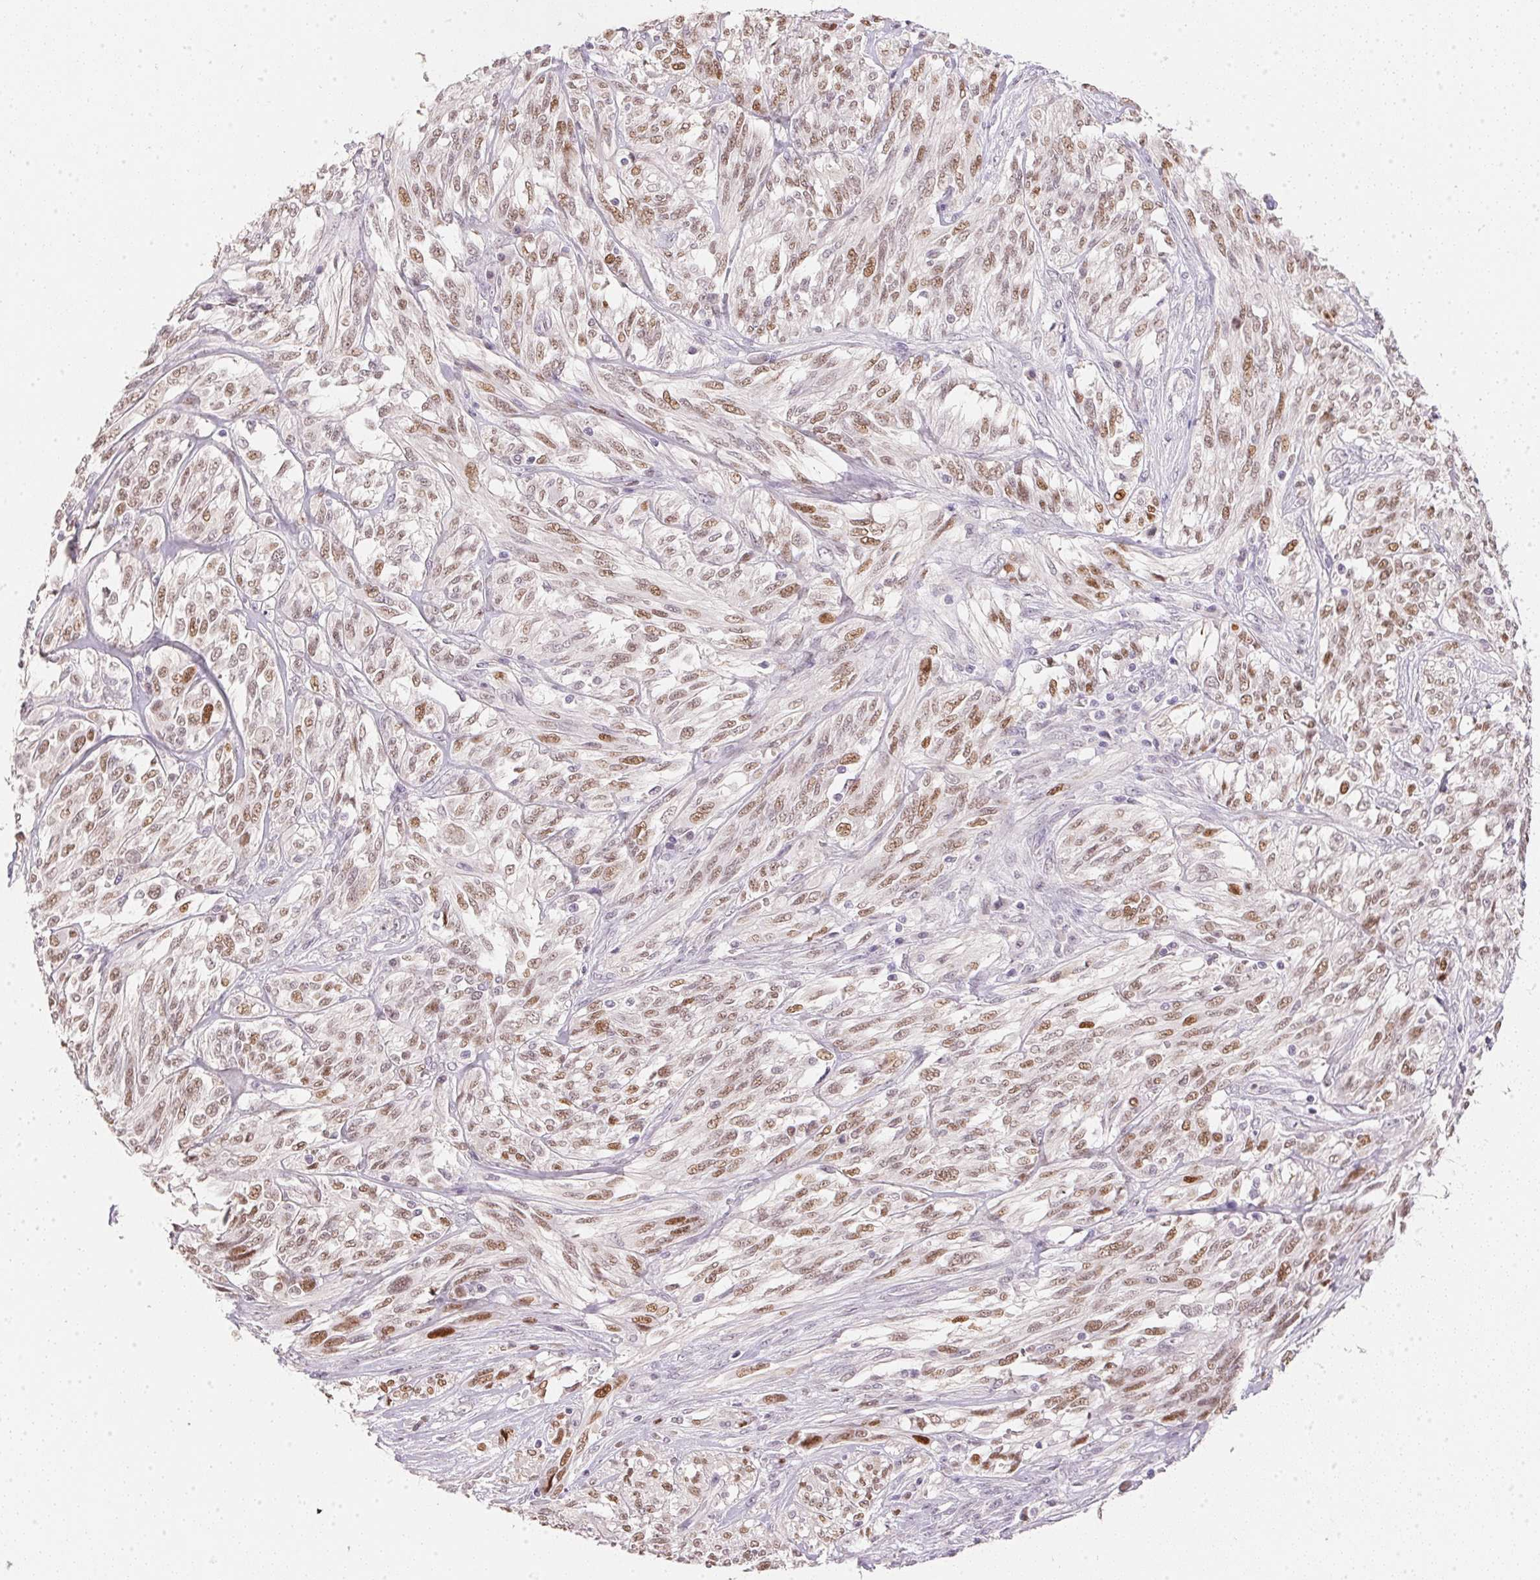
{"staining": {"intensity": "moderate", "quantity": "25%-75%", "location": "nuclear"}, "tissue": "melanoma", "cell_type": "Tumor cells", "image_type": "cancer", "snomed": [{"axis": "morphology", "description": "Malignant melanoma, NOS"}, {"axis": "topography", "description": "Skin"}], "caption": "Moderate nuclear protein positivity is seen in approximately 25%-75% of tumor cells in melanoma.", "gene": "POLR3G", "patient": {"sex": "female", "age": 91}}